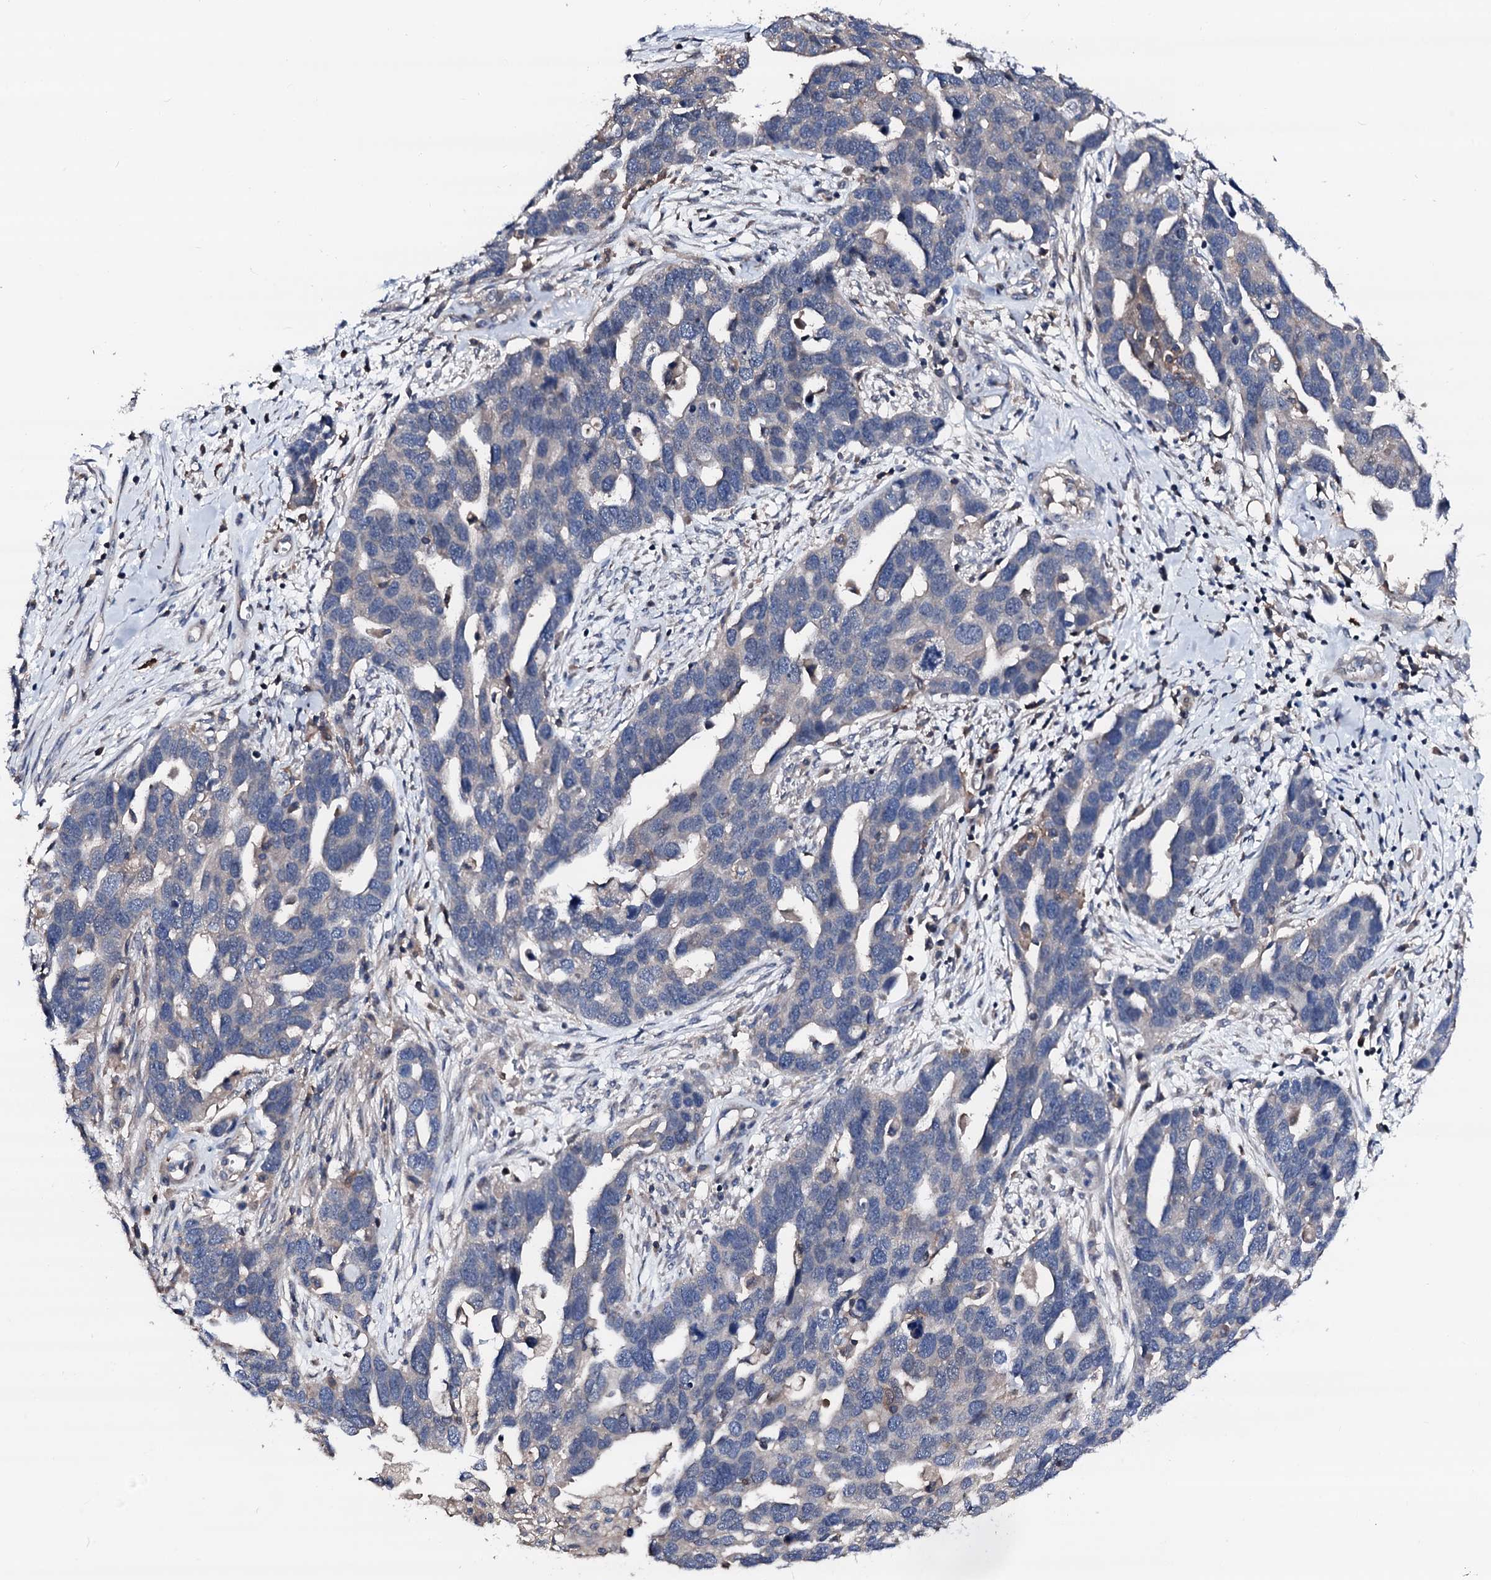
{"staining": {"intensity": "negative", "quantity": "none", "location": "none"}, "tissue": "ovarian cancer", "cell_type": "Tumor cells", "image_type": "cancer", "snomed": [{"axis": "morphology", "description": "Cystadenocarcinoma, serous, NOS"}, {"axis": "topography", "description": "Ovary"}], "caption": "The immunohistochemistry (IHC) photomicrograph has no significant expression in tumor cells of ovarian serous cystadenocarcinoma tissue. Brightfield microscopy of immunohistochemistry stained with DAB (3,3'-diaminobenzidine) (brown) and hematoxylin (blue), captured at high magnification.", "gene": "TRAFD1", "patient": {"sex": "female", "age": 54}}